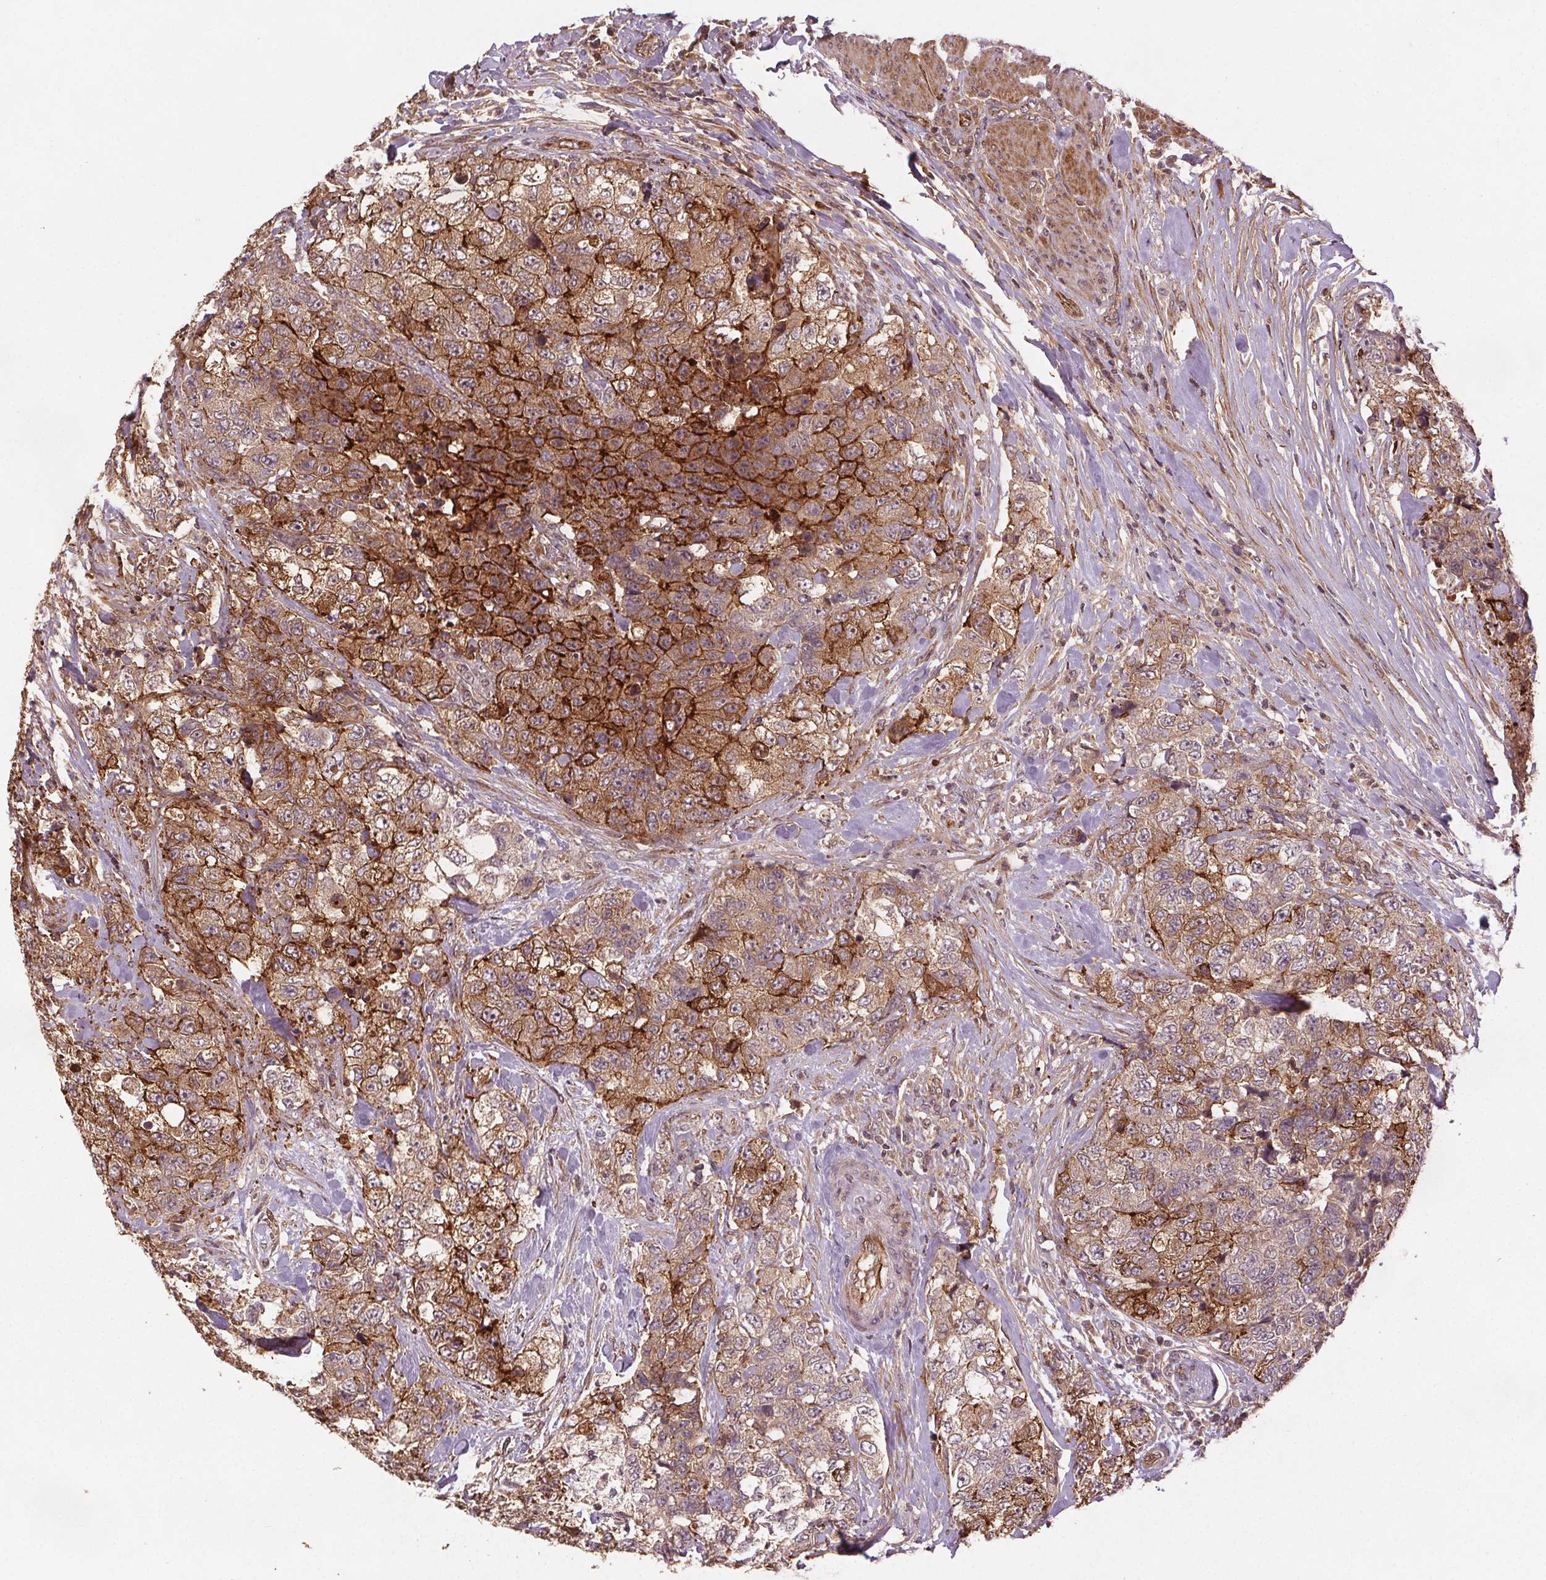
{"staining": {"intensity": "strong", "quantity": ">75%", "location": "cytoplasmic/membranous"}, "tissue": "urothelial cancer", "cell_type": "Tumor cells", "image_type": "cancer", "snomed": [{"axis": "morphology", "description": "Urothelial carcinoma, High grade"}, {"axis": "topography", "description": "Urinary bladder"}], "caption": "This image displays urothelial carcinoma (high-grade) stained with IHC to label a protein in brown. The cytoplasmic/membranous of tumor cells show strong positivity for the protein. Nuclei are counter-stained blue.", "gene": "SEC14L2", "patient": {"sex": "female", "age": 78}}